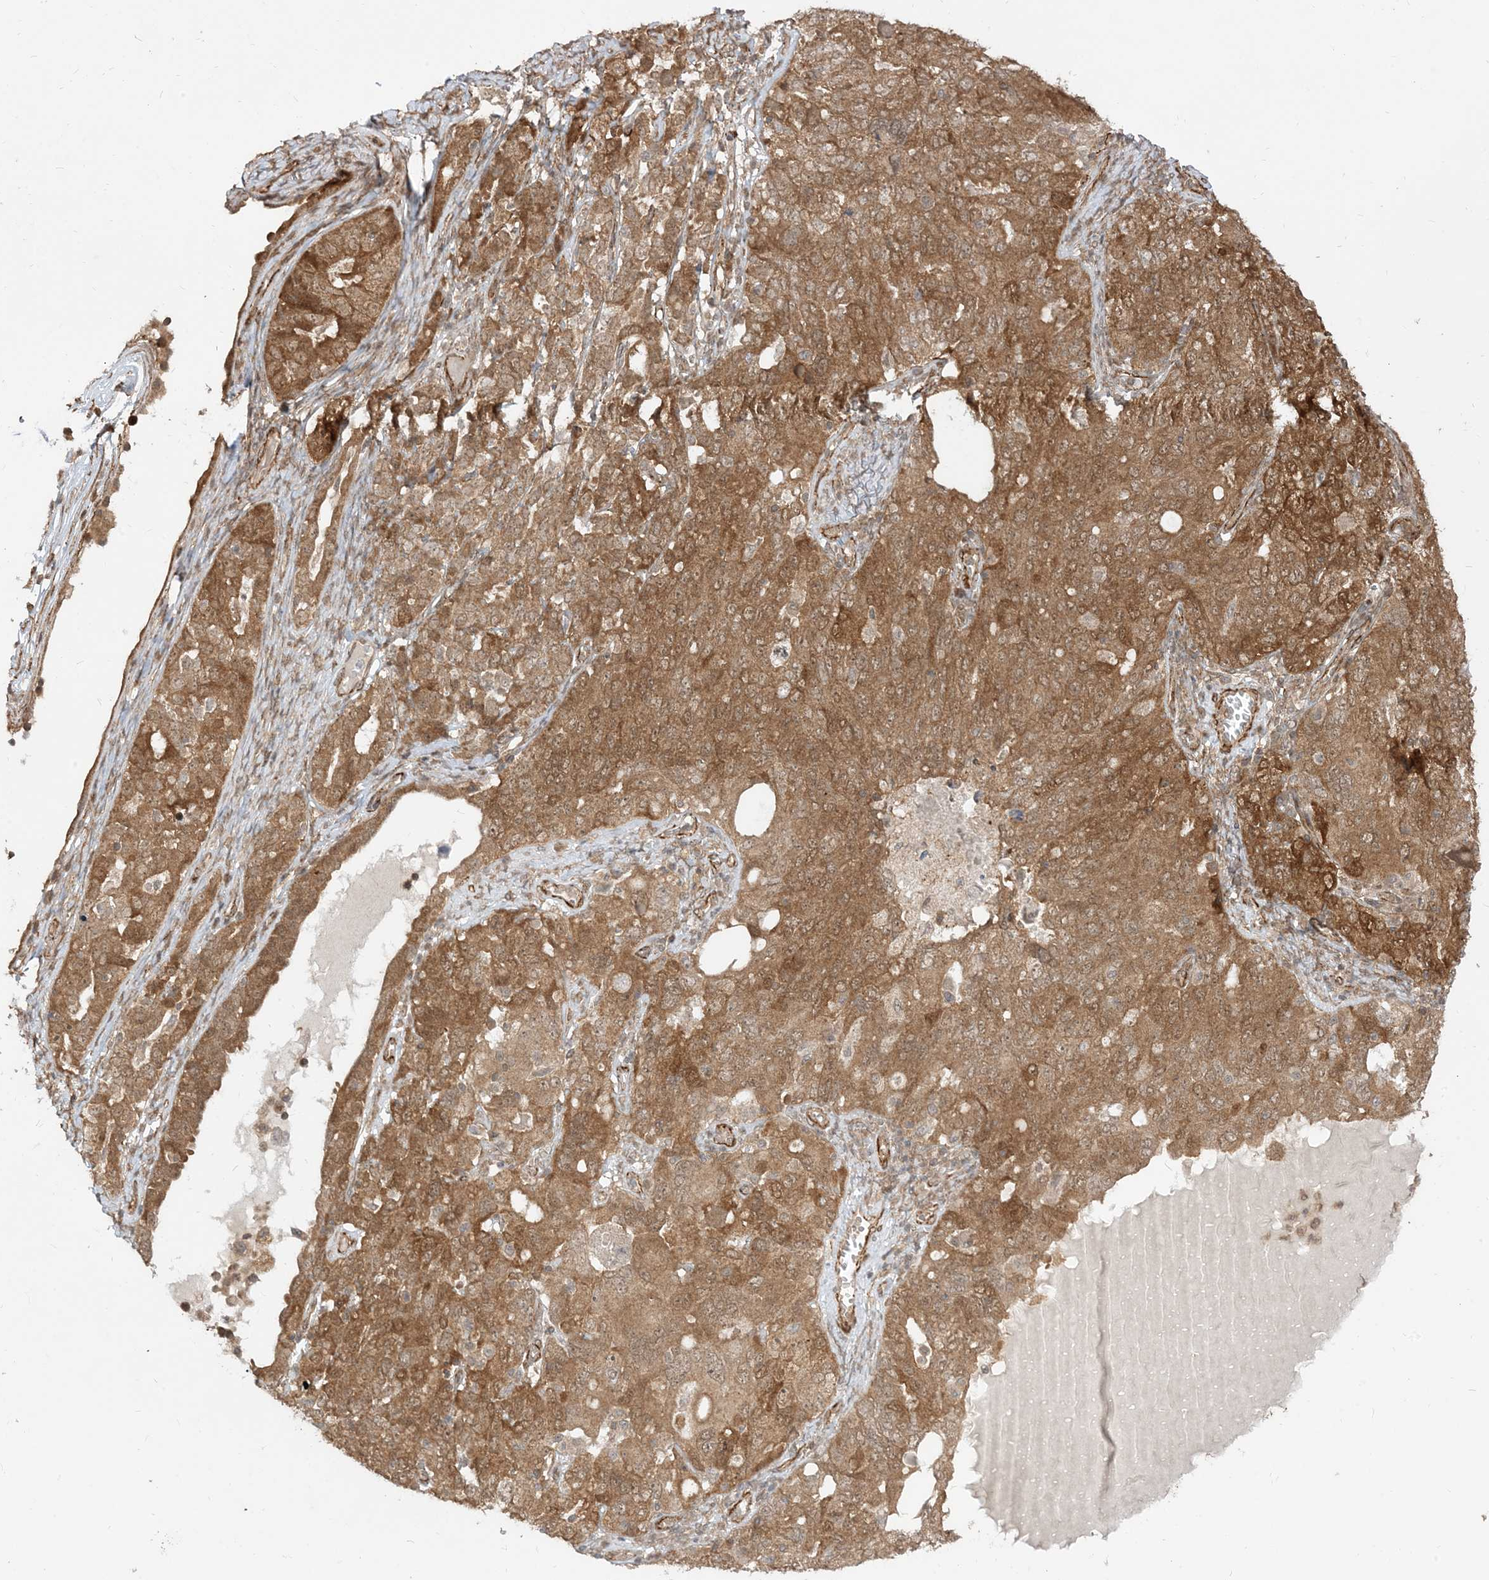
{"staining": {"intensity": "strong", "quantity": ">75%", "location": "cytoplasmic/membranous"}, "tissue": "ovarian cancer", "cell_type": "Tumor cells", "image_type": "cancer", "snomed": [{"axis": "morphology", "description": "Carcinoma, endometroid"}, {"axis": "topography", "description": "Ovary"}], "caption": "This is a histology image of immunohistochemistry (IHC) staining of endometroid carcinoma (ovarian), which shows strong expression in the cytoplasmic/membranous of tumor cells.", "gene": "TBCC", "patient": {"sex": "female", "age": 62}}